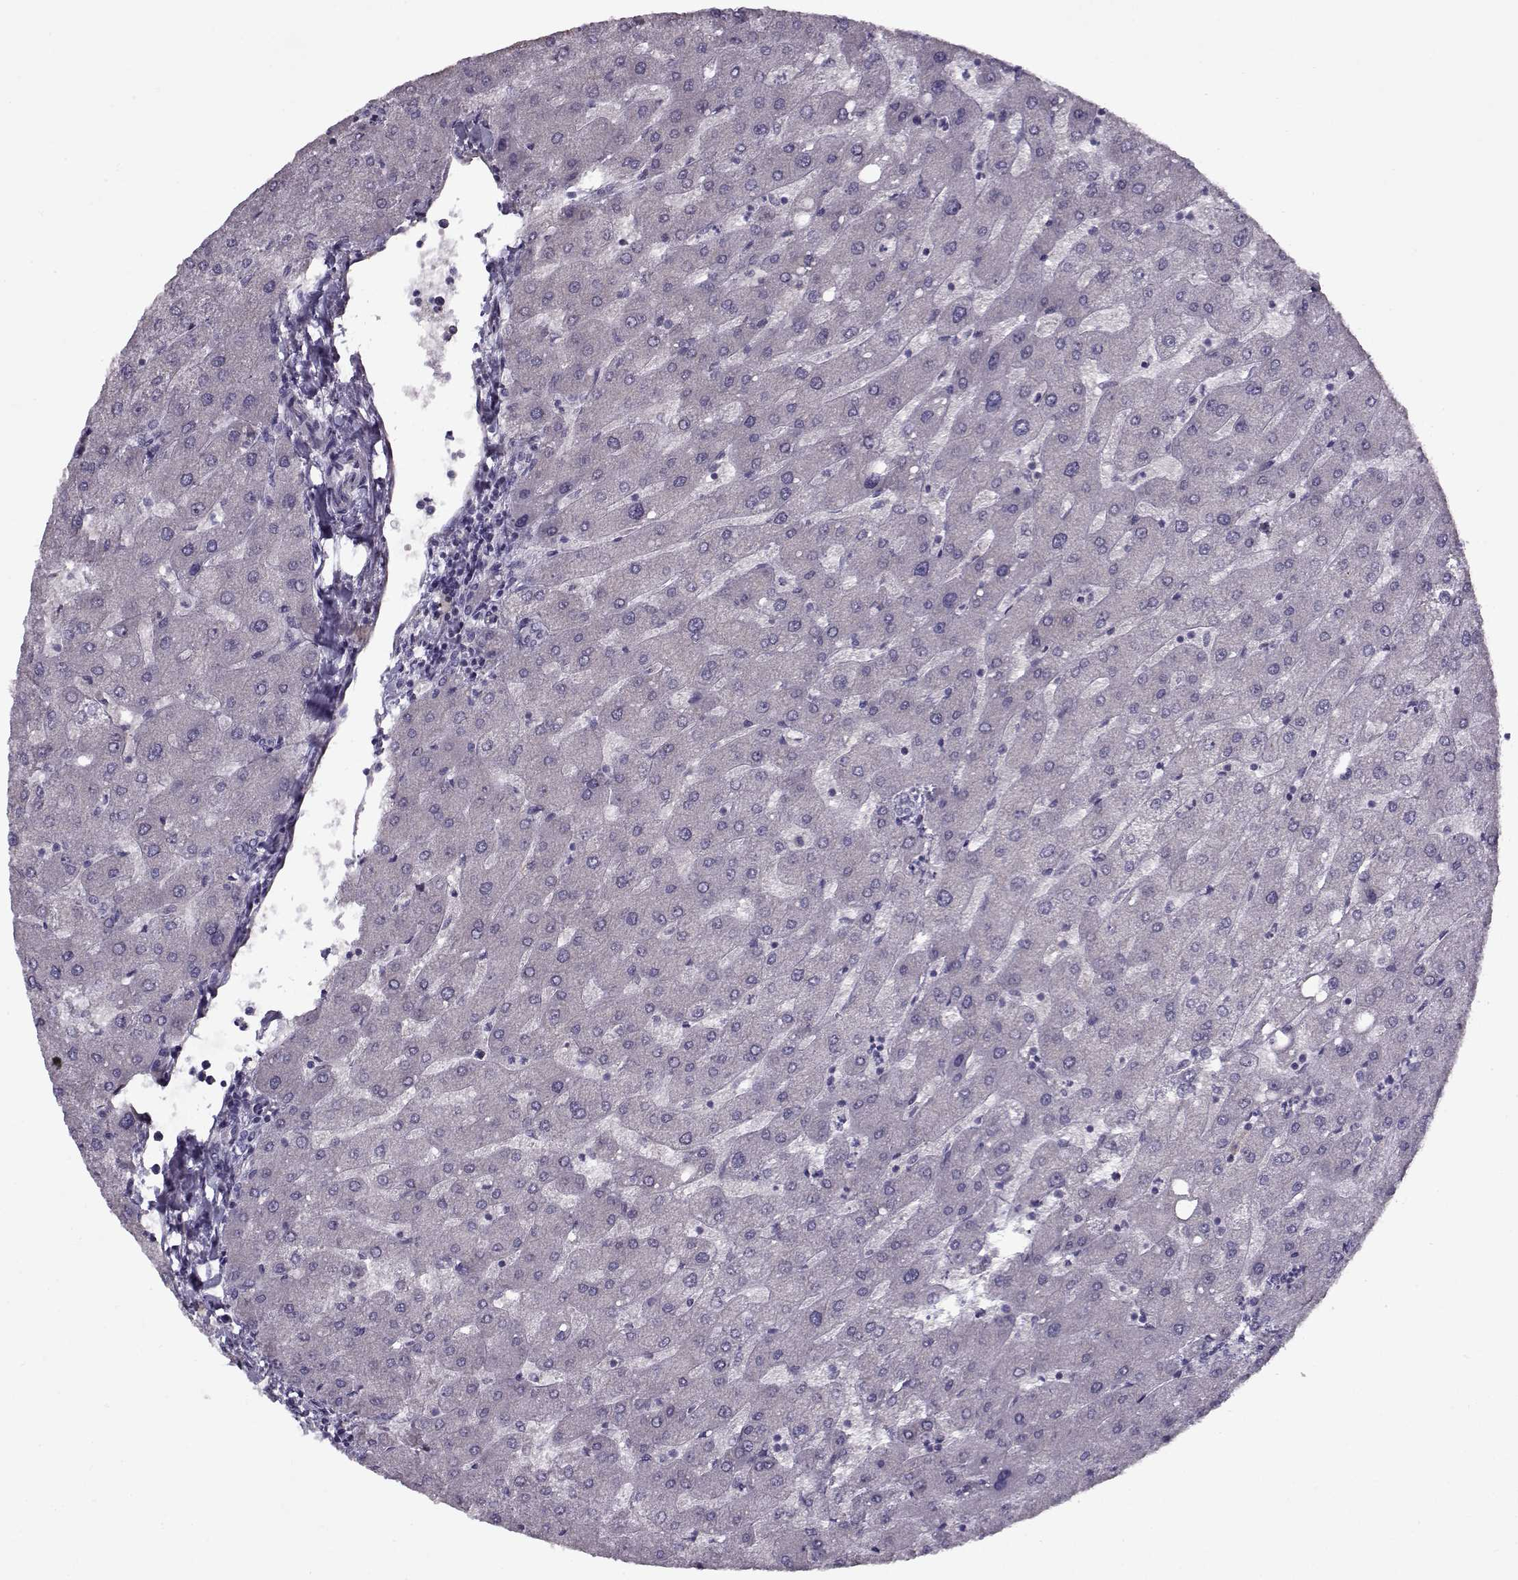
{"staining": {"intensity": "negative", "quantity": "none", "location": "none"}, "tissue": "liver", "cell_type": "Cholangiocytes", "image_type": "normal", "snomed": [{"axis": "morphology", "description": "Normal tissue, NOS"}, {"axis": "topography", "description": "Liver"}], "caption": "The photomicrograph exhibits no staining of cholangiocytes in unremarkable liver. (Brightfield microscopy of DAB IHC at high magnification).", "gene": "SEC16B", "patient": {"sex": "male", "age": 67}}